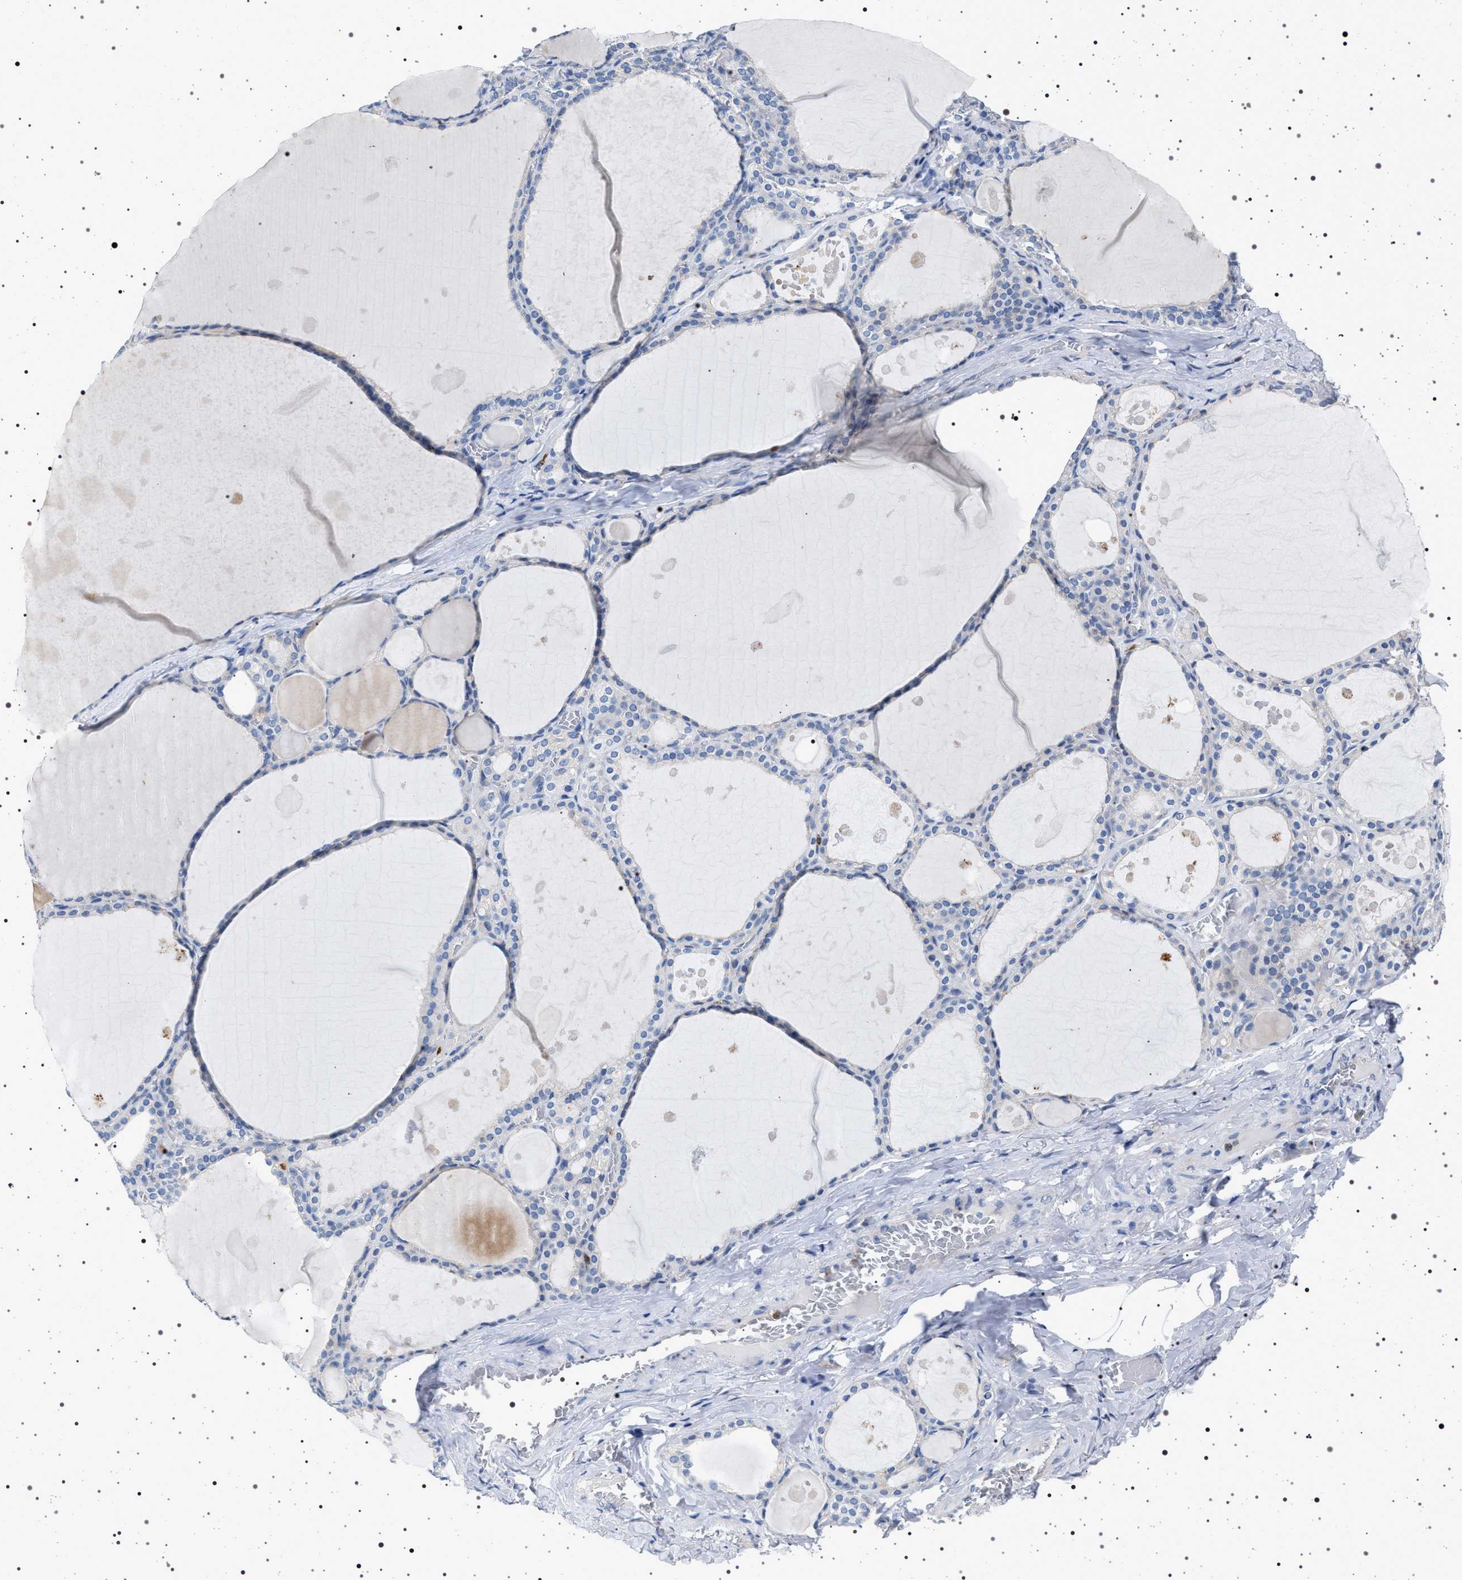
{"staining": {"intensity": "weak", "quantity": "<25%", "location": "cytoplasmic/membranous"}, "tissue": "thyroid gland", "cell_type": "Glandular cells", "image_type": "normal", "snomed": [{"axis": "morphology", "description": "Normal tissue, NOS"}, {"axis": "topography", "description": "Thyroid gland"}], "caption": "This is a photomicrograph of immunohistochemistry staining of normal thyroid gland, which shows no positivity in glandular cells.", "gene": "NAT9", "patient": {"sex": "male", "age": 56}}